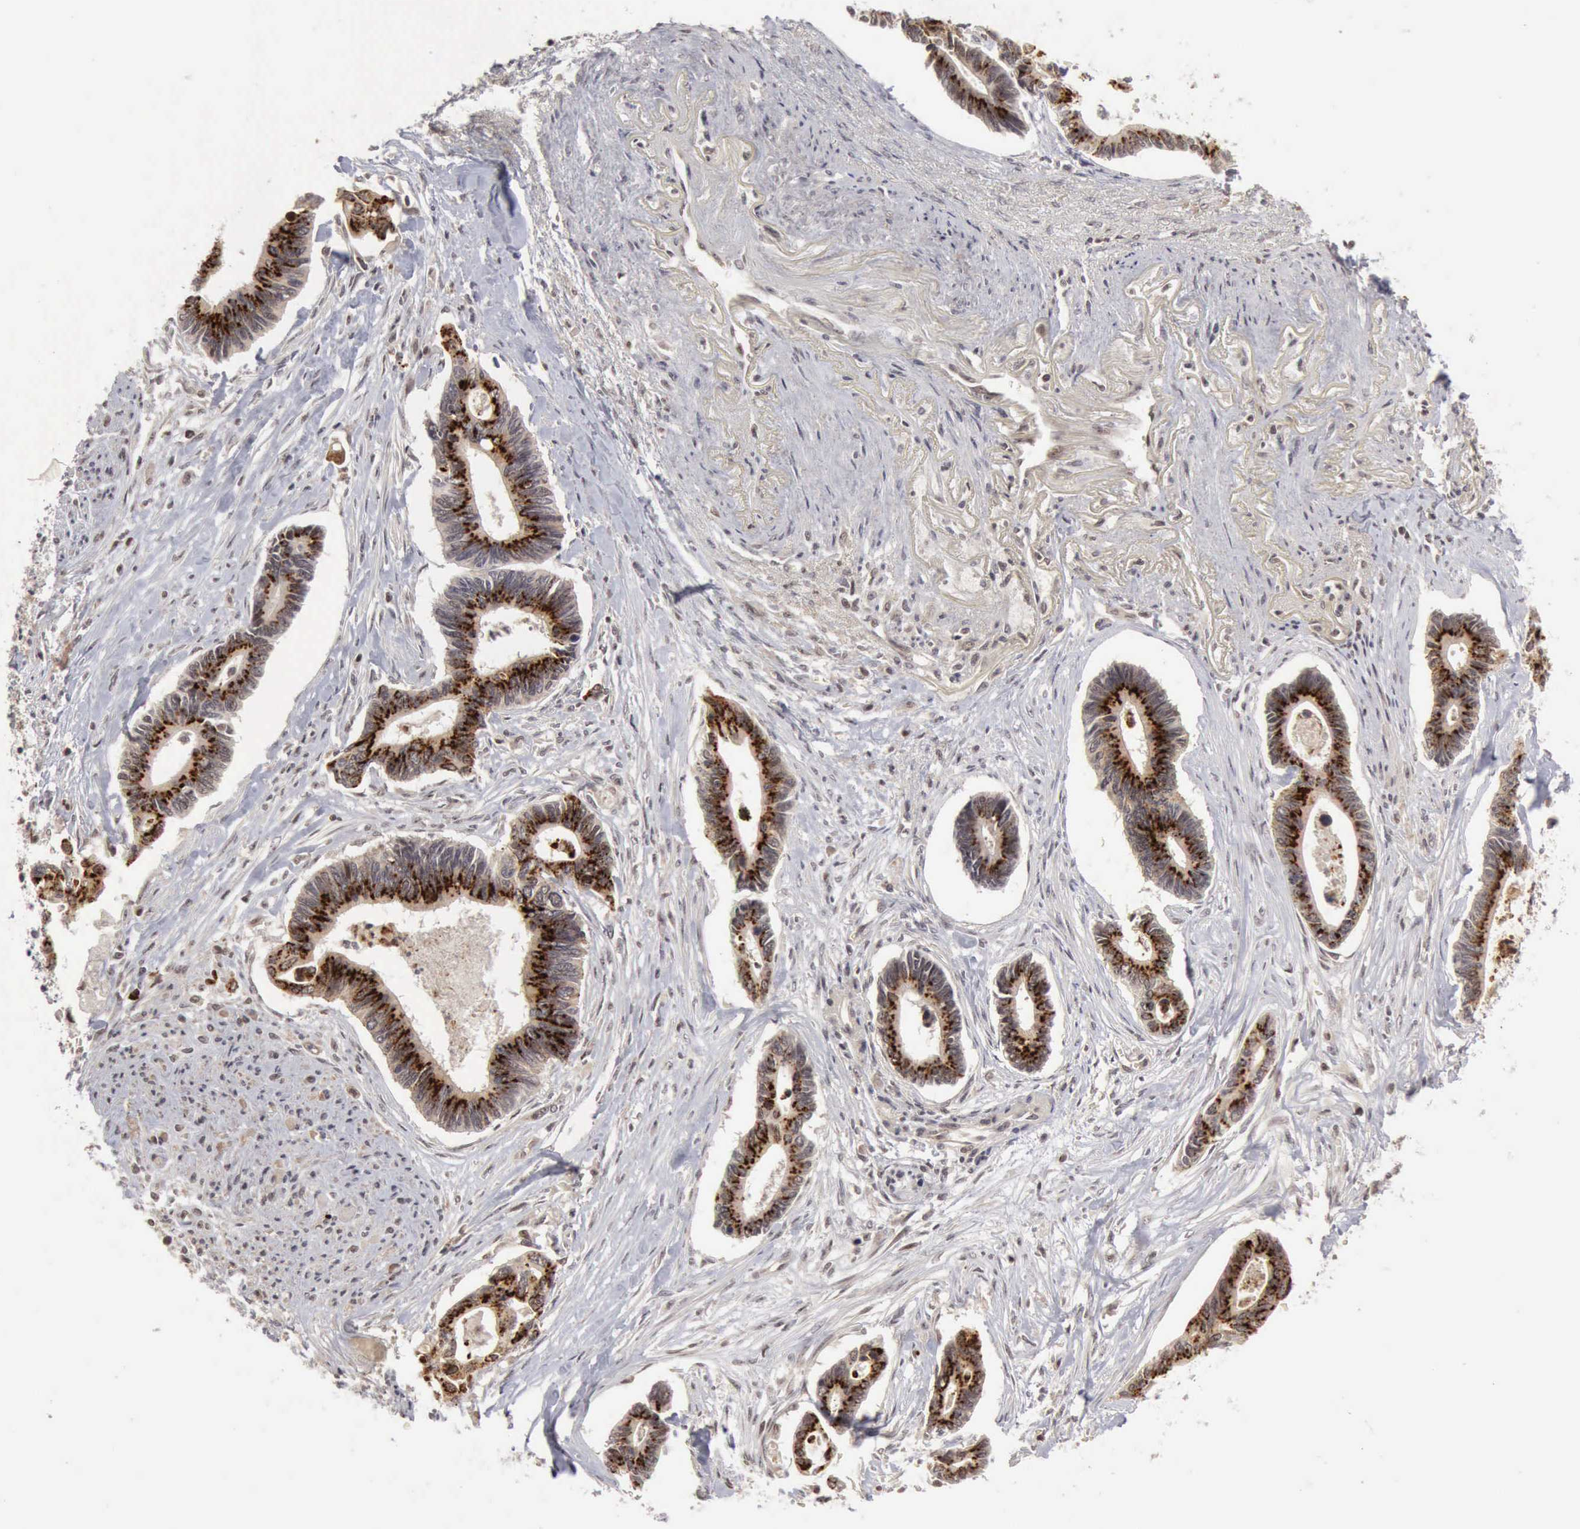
{"staining": {"intensity": "moderate", "quantity": ">75%", "location": "cytoplasmic/membranous"}, "tissue": "pancreatic cancer", "cell_type": "Tumor cells", "image_type": "cancer", "snomed": [{"axis": "morphology", "description": "Adenocarcinoma, NOS"}, {"axis": "topography", "description": "Pancreas"}], "caption": "Protein analysis of pancreatic cancer tissue displays moderate cytoplasmic/membranous positivity in about >75% of tumor cells.", "gene": "CDKN2A", "patient": {"sex": "female", "age": 70}}